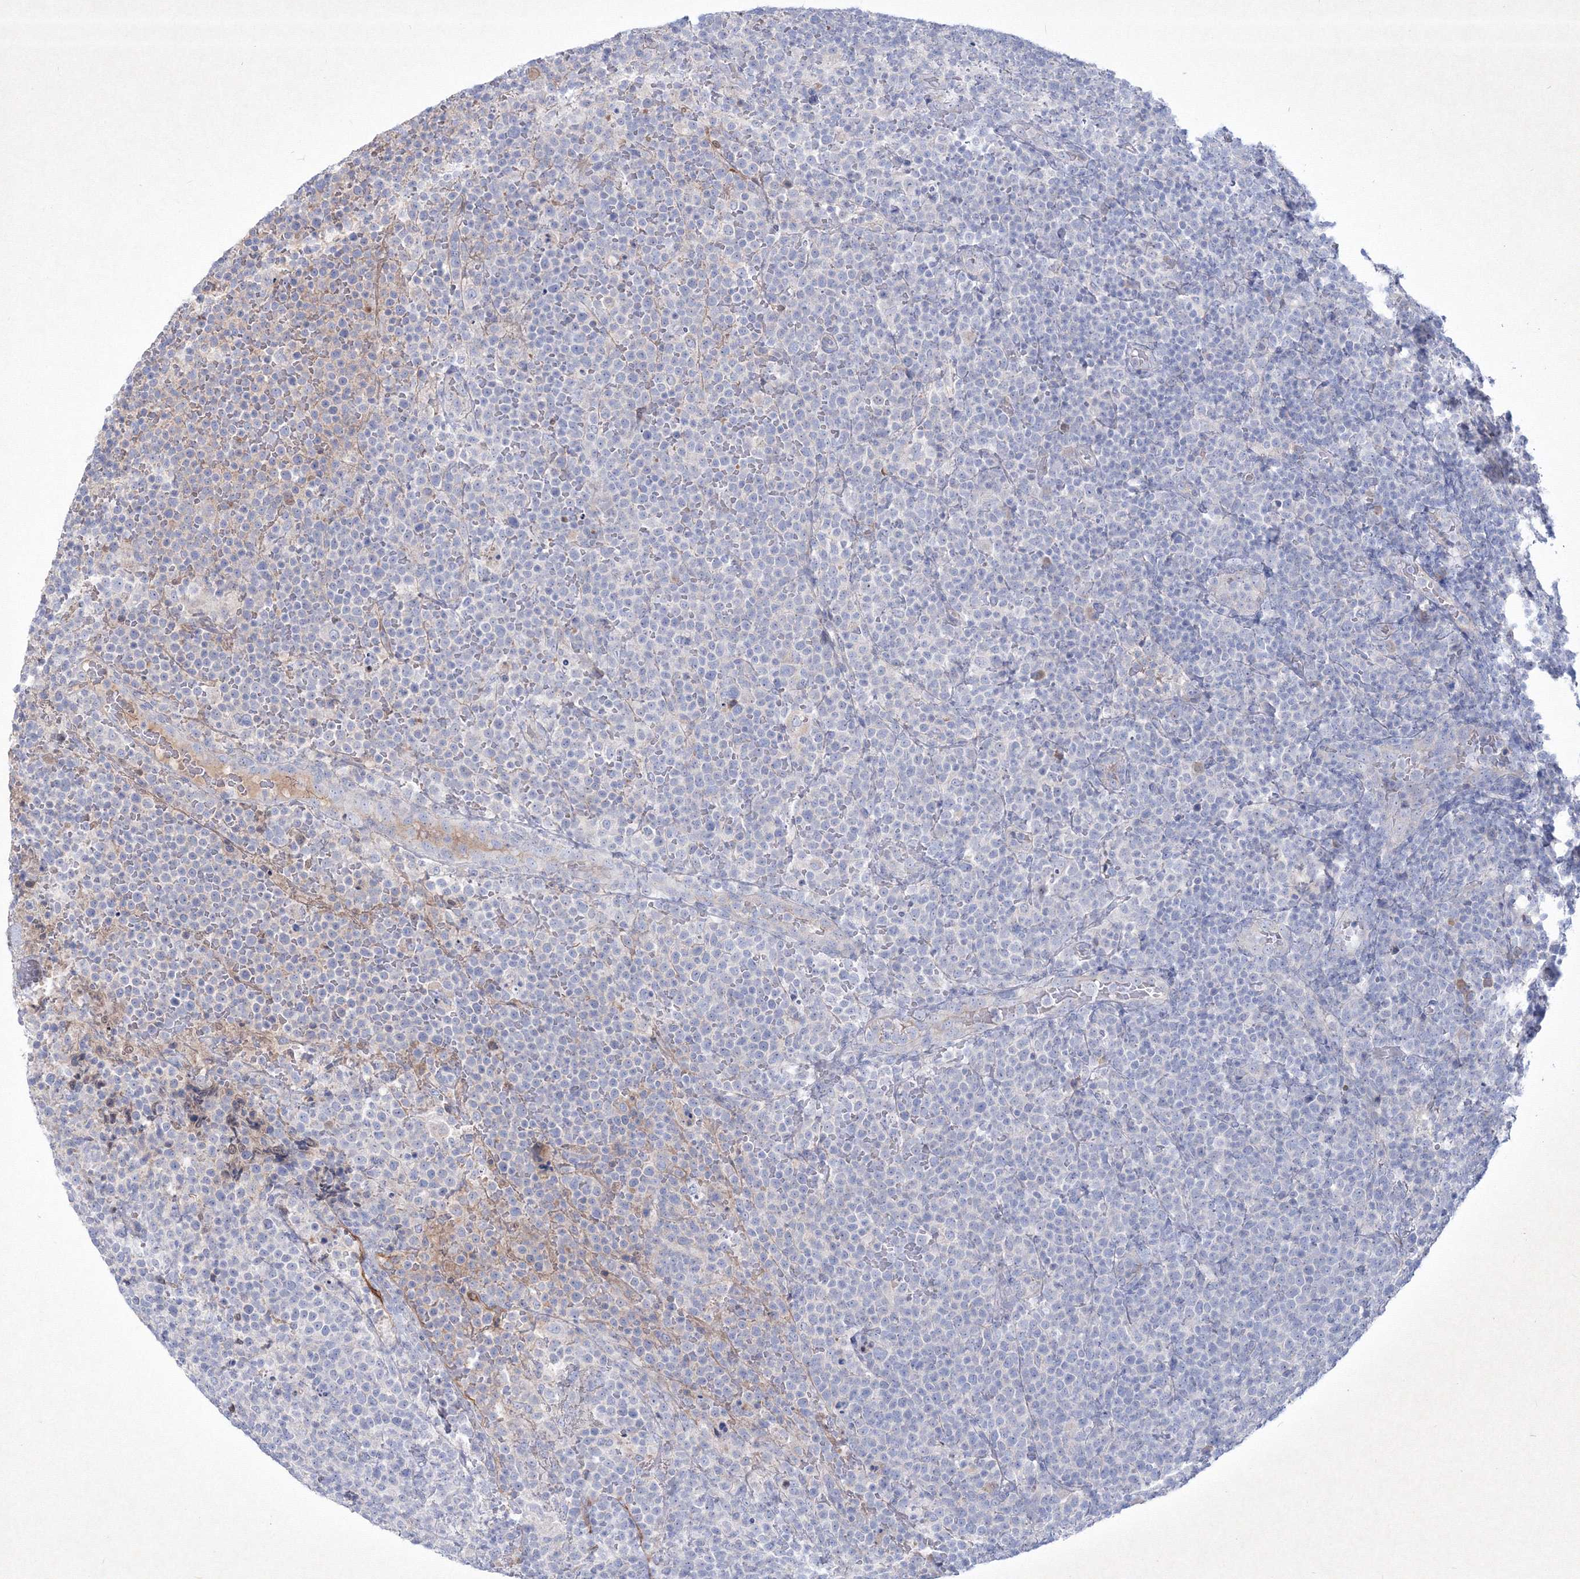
{"staining": {"intensity": "negative", "quantity": "none", "location": "none"}, "tissue": "lymphoma", "cell_type": "Tumor cells", "image_type": "cancer", "snomed": [{"axis": "morphology", "description": "Malignant lymphoma, non-Hodgkin's type, High grade"}, {"axis": "topography", "description": "Lymph node"}], "caption": "Histopathology image shows no protein positivity in tumor cells of lymphoma tissue.", "gene": "TMEM139", "patient": {"sex": "male", "age": 61}}